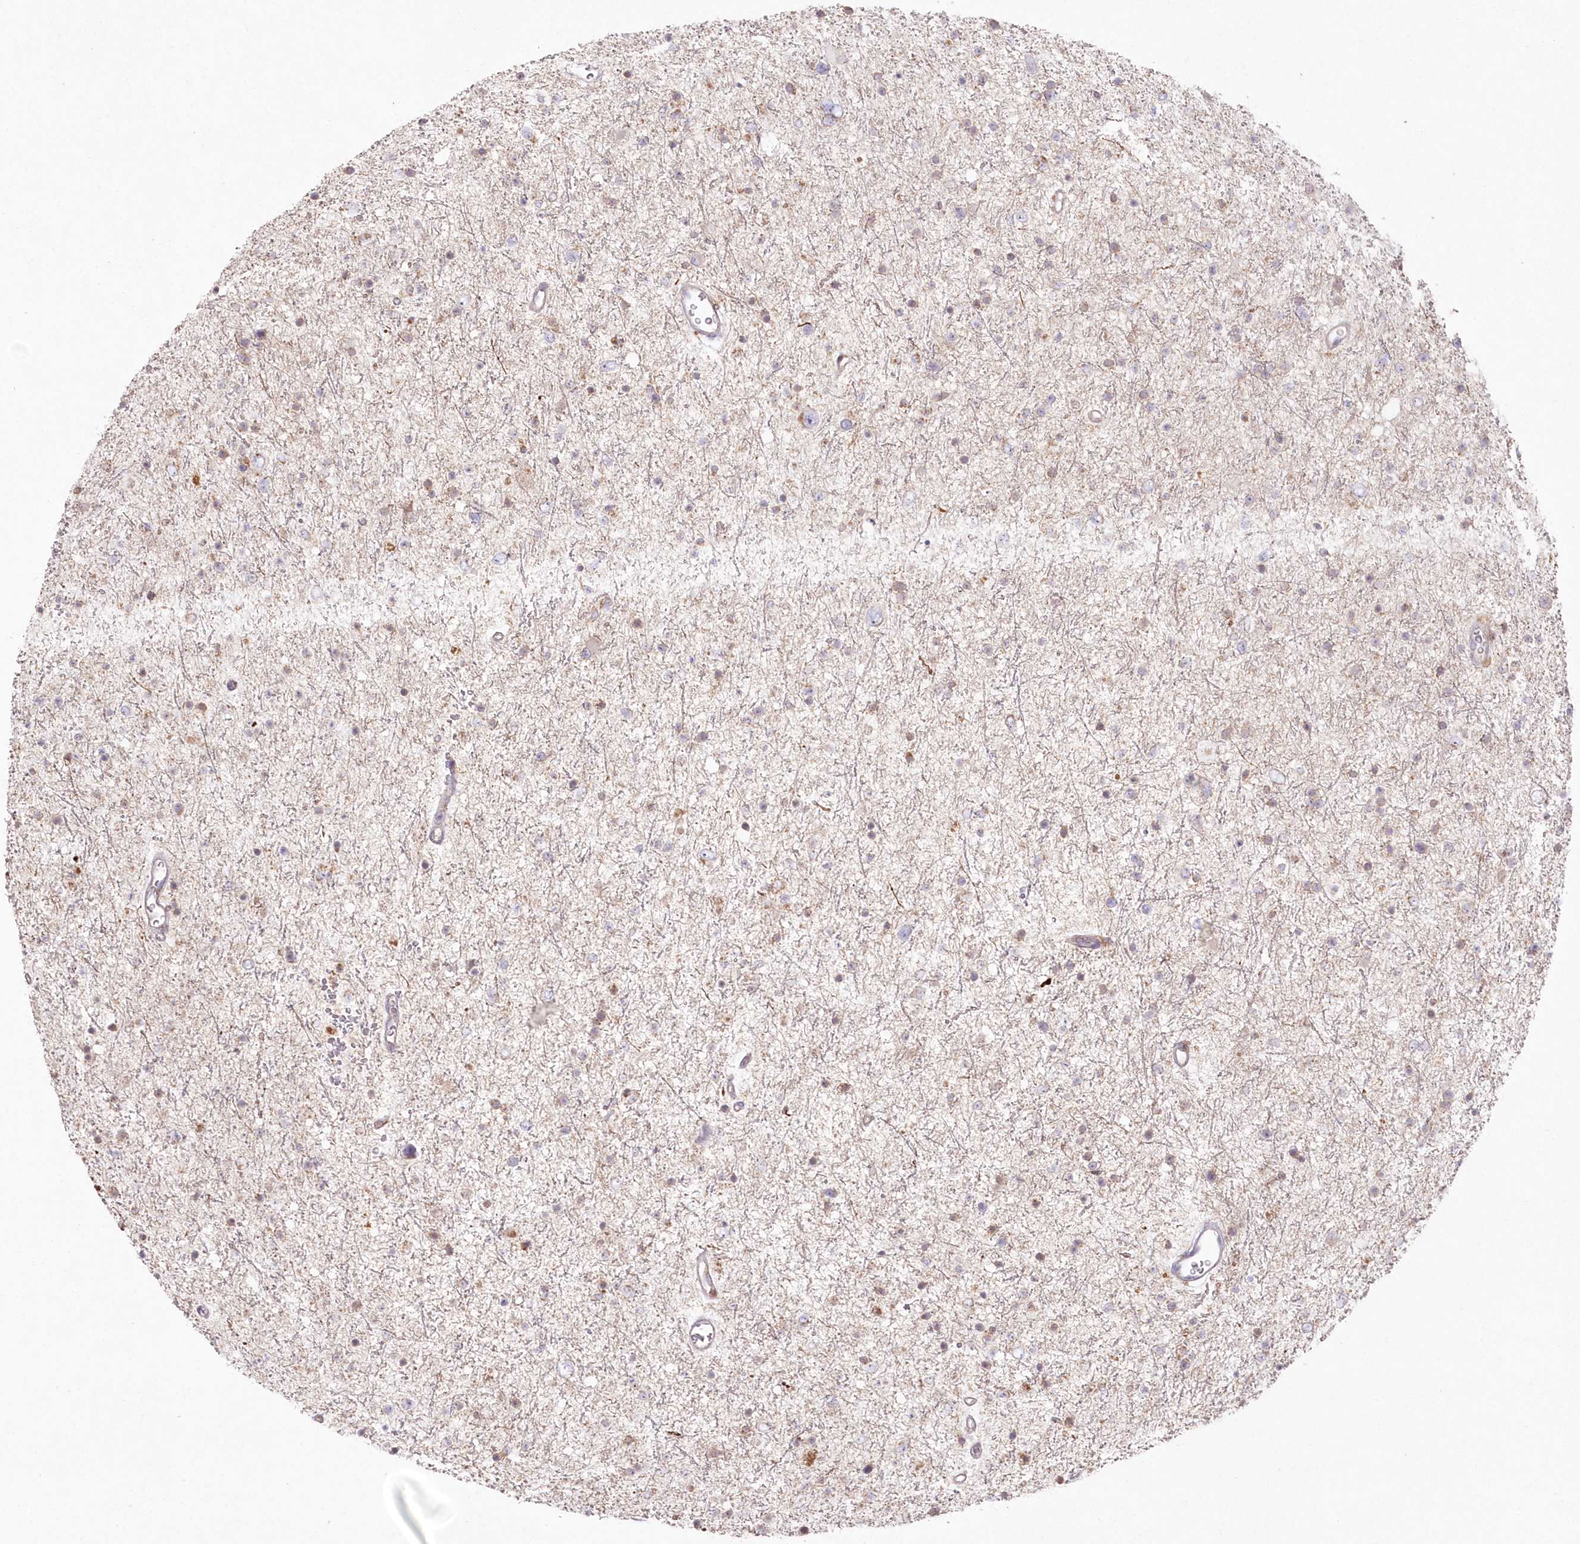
{"staining": {"intensity": "weak", "quantity": "<25%", "location": "cytoplasmic/membranous"}, "tissue": "glioma", "cell_type": "Tumor cells", "image_type": "cancer", "snomed": [{"axis": "morphology", "description": "Glioma, malignant, Low grade"}, {"axis": "topography", "description": "Brain"}], "caption": "Immunohistochemistry histopathology image of human malignant low-grade glioma stained for a protein (brown), which demonstrates no positivity in tumor cells.", "gene": "ARSB", "patient": {"sex": "female", "age": 37}}